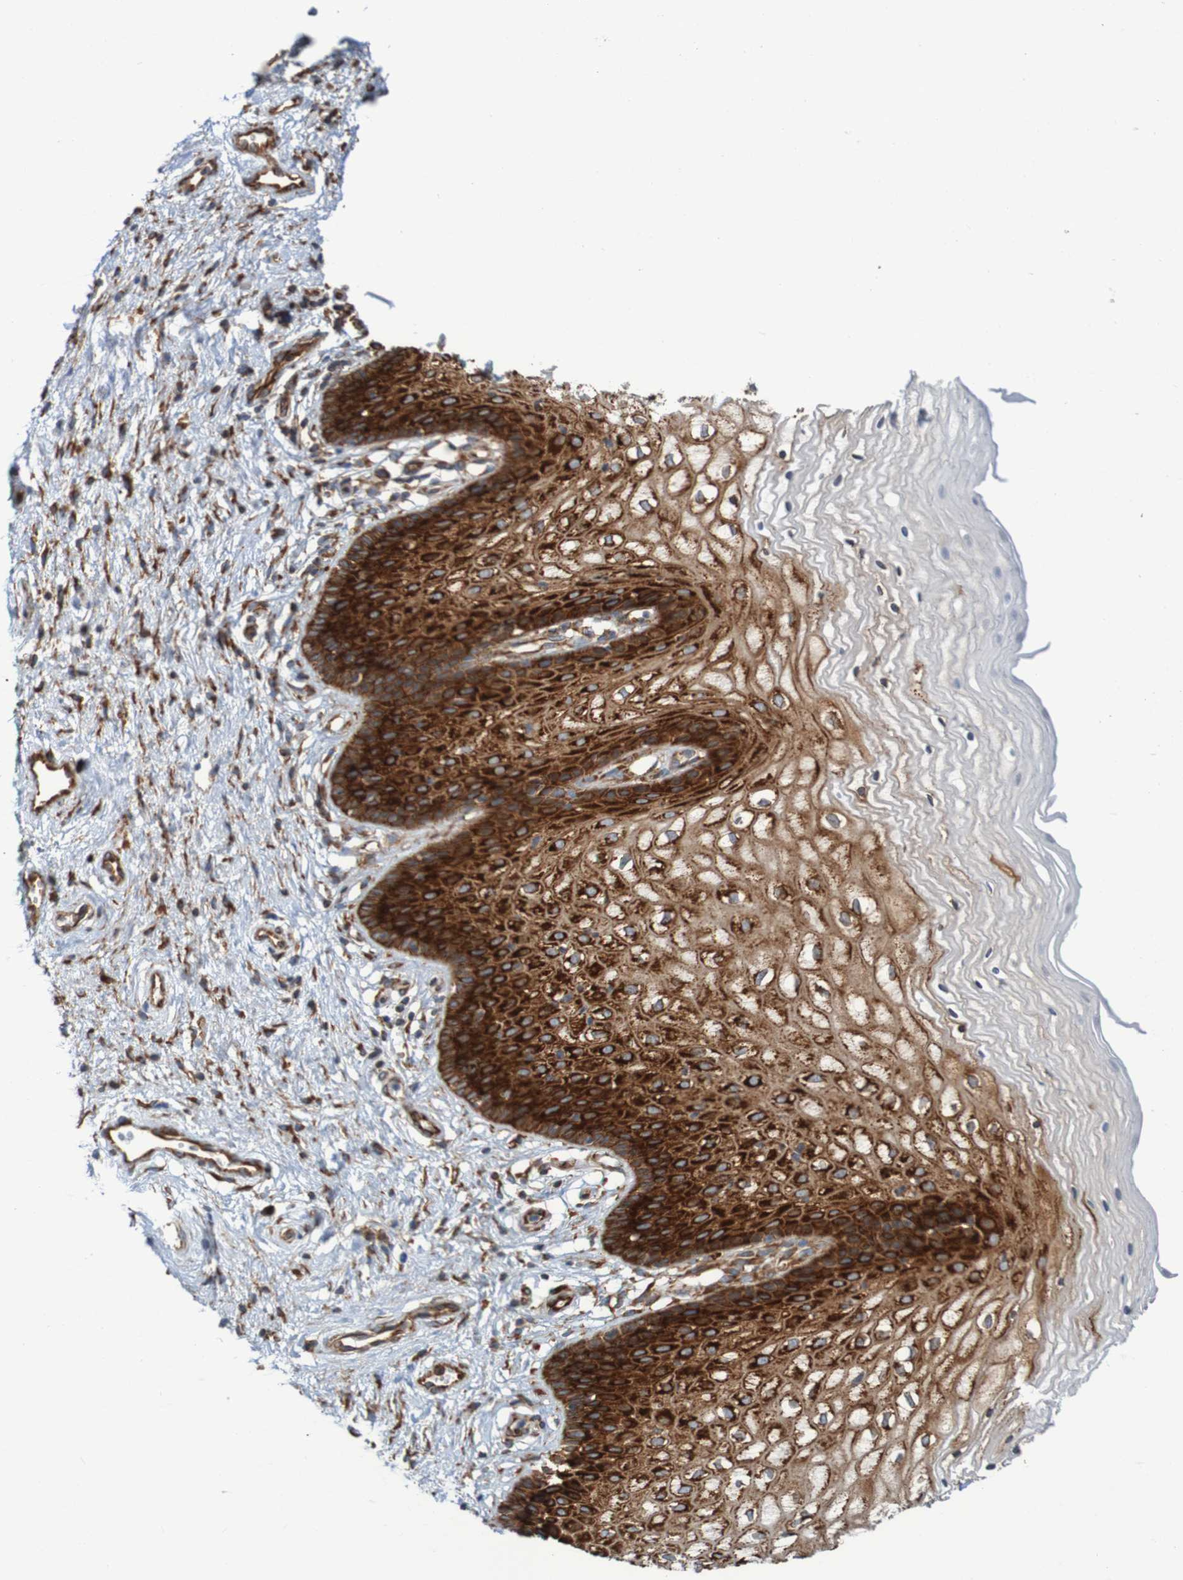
{"staining": {"intensity": "strong", "quantity": ">75%", "location": "cytoplasmic/membranous"}, "tissue": "vagina", "cell_type": "Squamous epithelial cells", "image_type": "normal", "snomed": [{"axis": "morphology", "description": "Normal tissue, NOS"}, {"axis": "topography", "description": "Vagina"}], "caption": "Vagina stained for a protein demonstrates strong cytoplasmic/membranous positivity in squamous epithelial cells. (DAB (3,3'-diaminobenzidine) = brown stain, brightfield microscopy at high magnification).", "gene": "RPL10", "patient": {"sex": "female", "age": 34}}